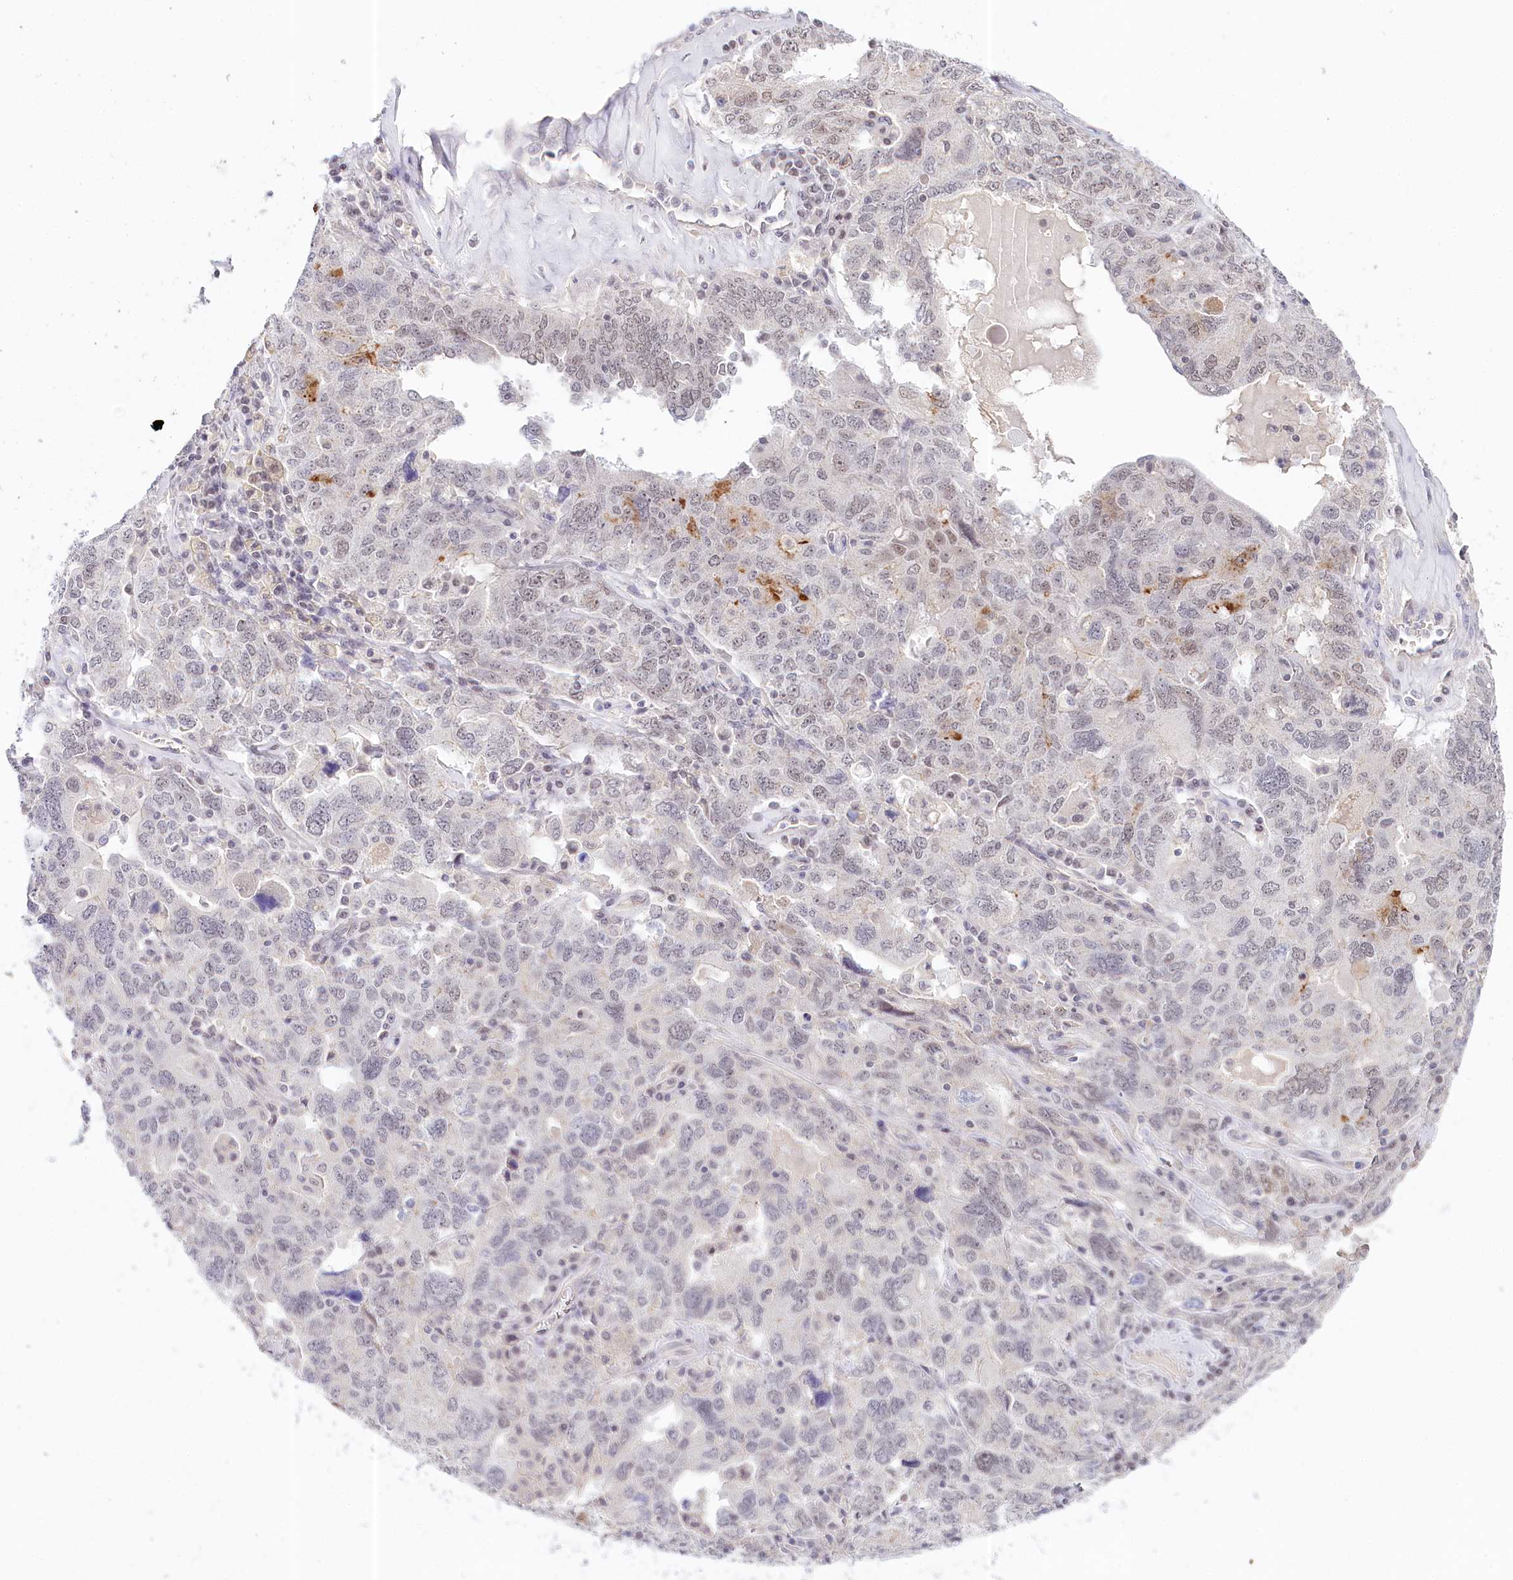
{"staining": {"intensity": "weak", "quantity": "<25%", "location": "nuclear"}, "tissue": "ovarian cancer", "cell_type": "Tumor cells", "image_type": "cancer", "snomed": [{"axis": "morphology", "description": "Carcinoma, endometroid"}, {"axis": "topography", "description": "Ovary"}], "caption": "High power microscopy image of an IHC photomicrograph of ovarian cancer (endometroid carcinoma), revealing no significant positivity in tumor cells. (DAB immunohistochemistry (IHC) visualized using brightfield microscopy, high magnification).", "gene": "AMTN", "patient": {"sex": "female", "age": 62}}